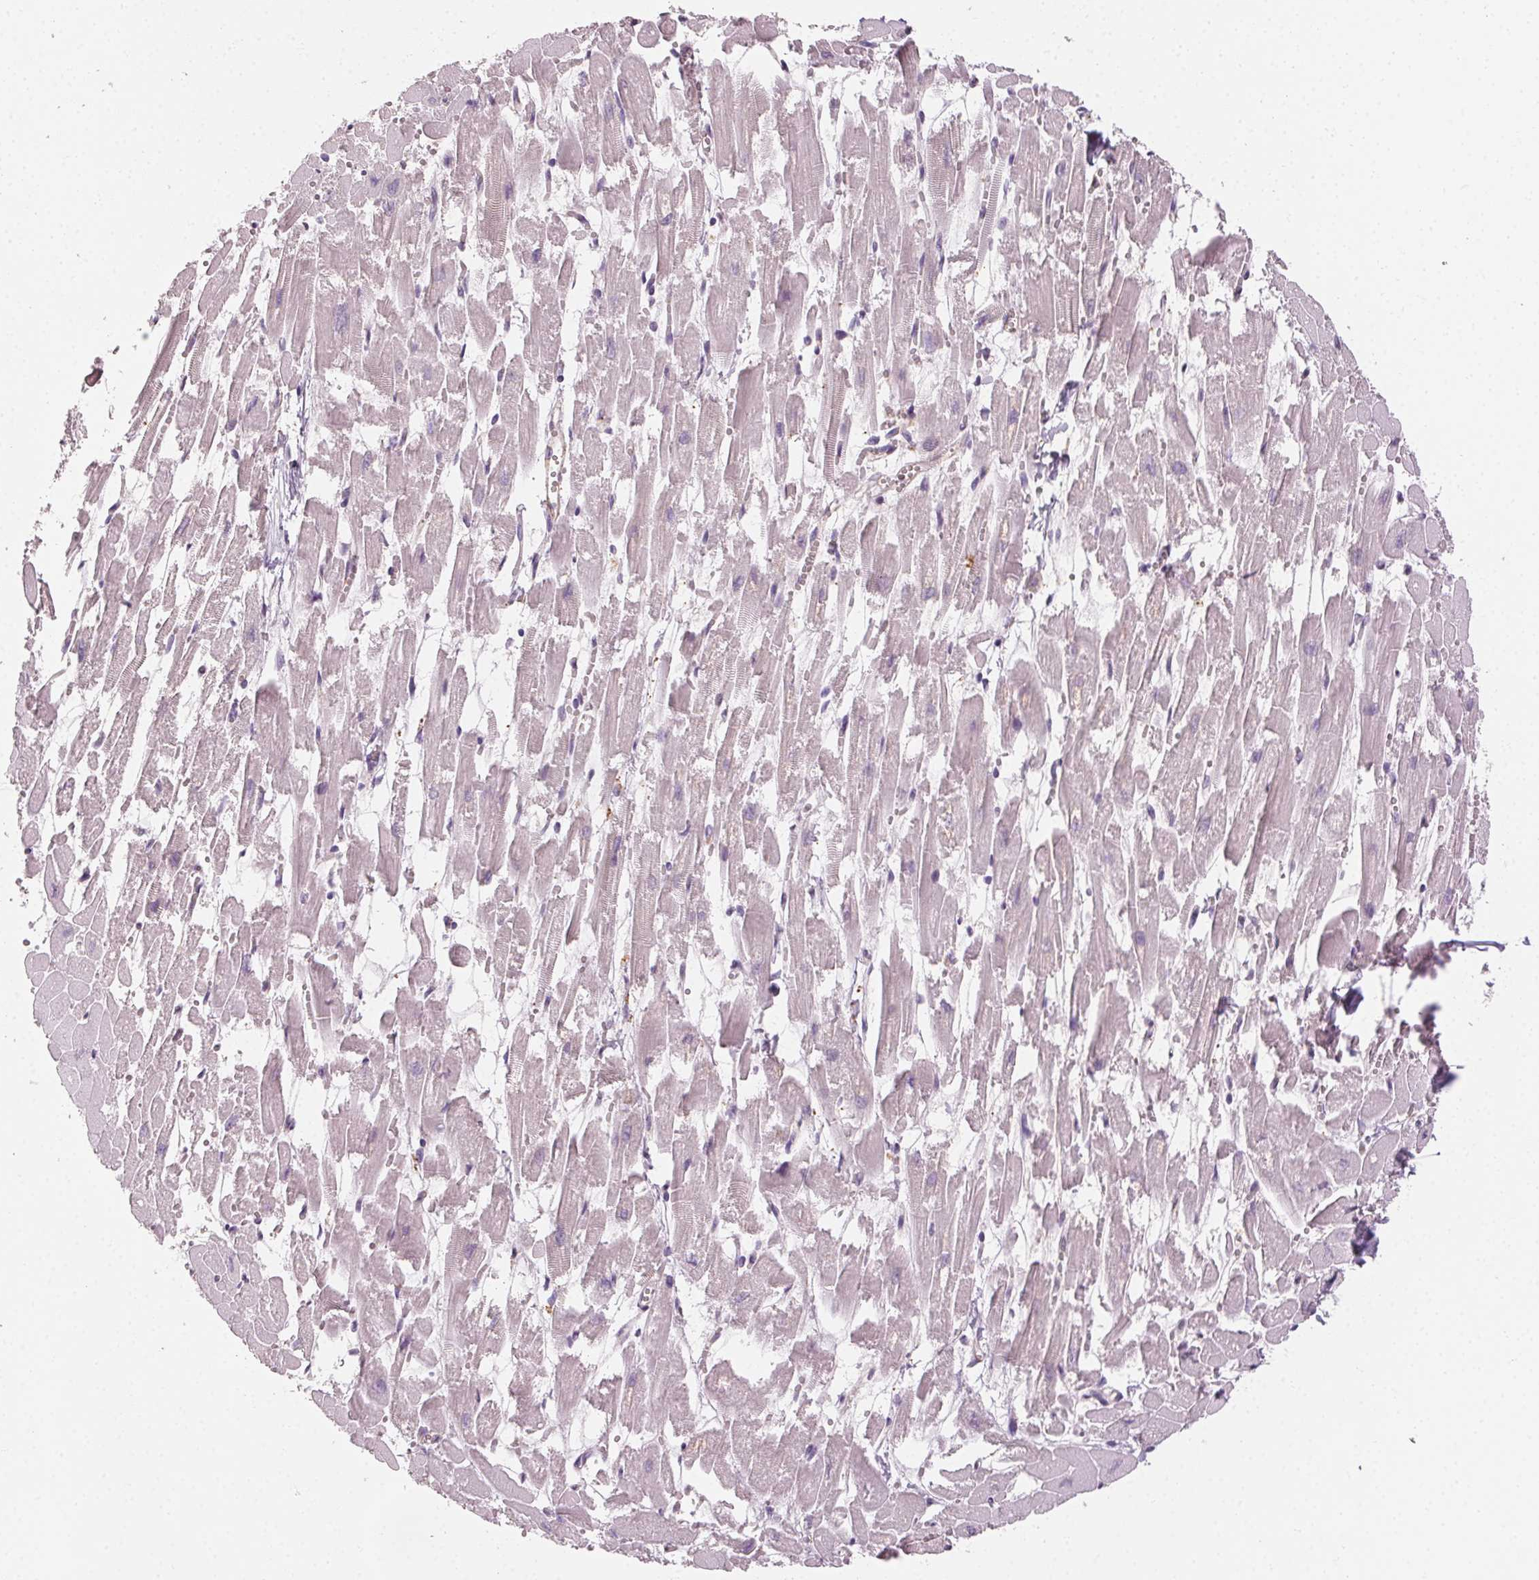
{"staining": {"intensity": "negative", "quantity": "none", "location": "none"}, "tissue": "heart muscle", "cell_type": "Cardiomyocytes", "image_type": "normal", "snomed": [{"axis": "morphology", "description": "Normal tissue, NOS"}, {"axis": "topography", "description": "Heart"}], "caption": "The histopathology image shows no significant staining in cardiomyocytes of heart muscle.", "gene": "CLTRN", "patient": {"sex": "female", "age": 52}}